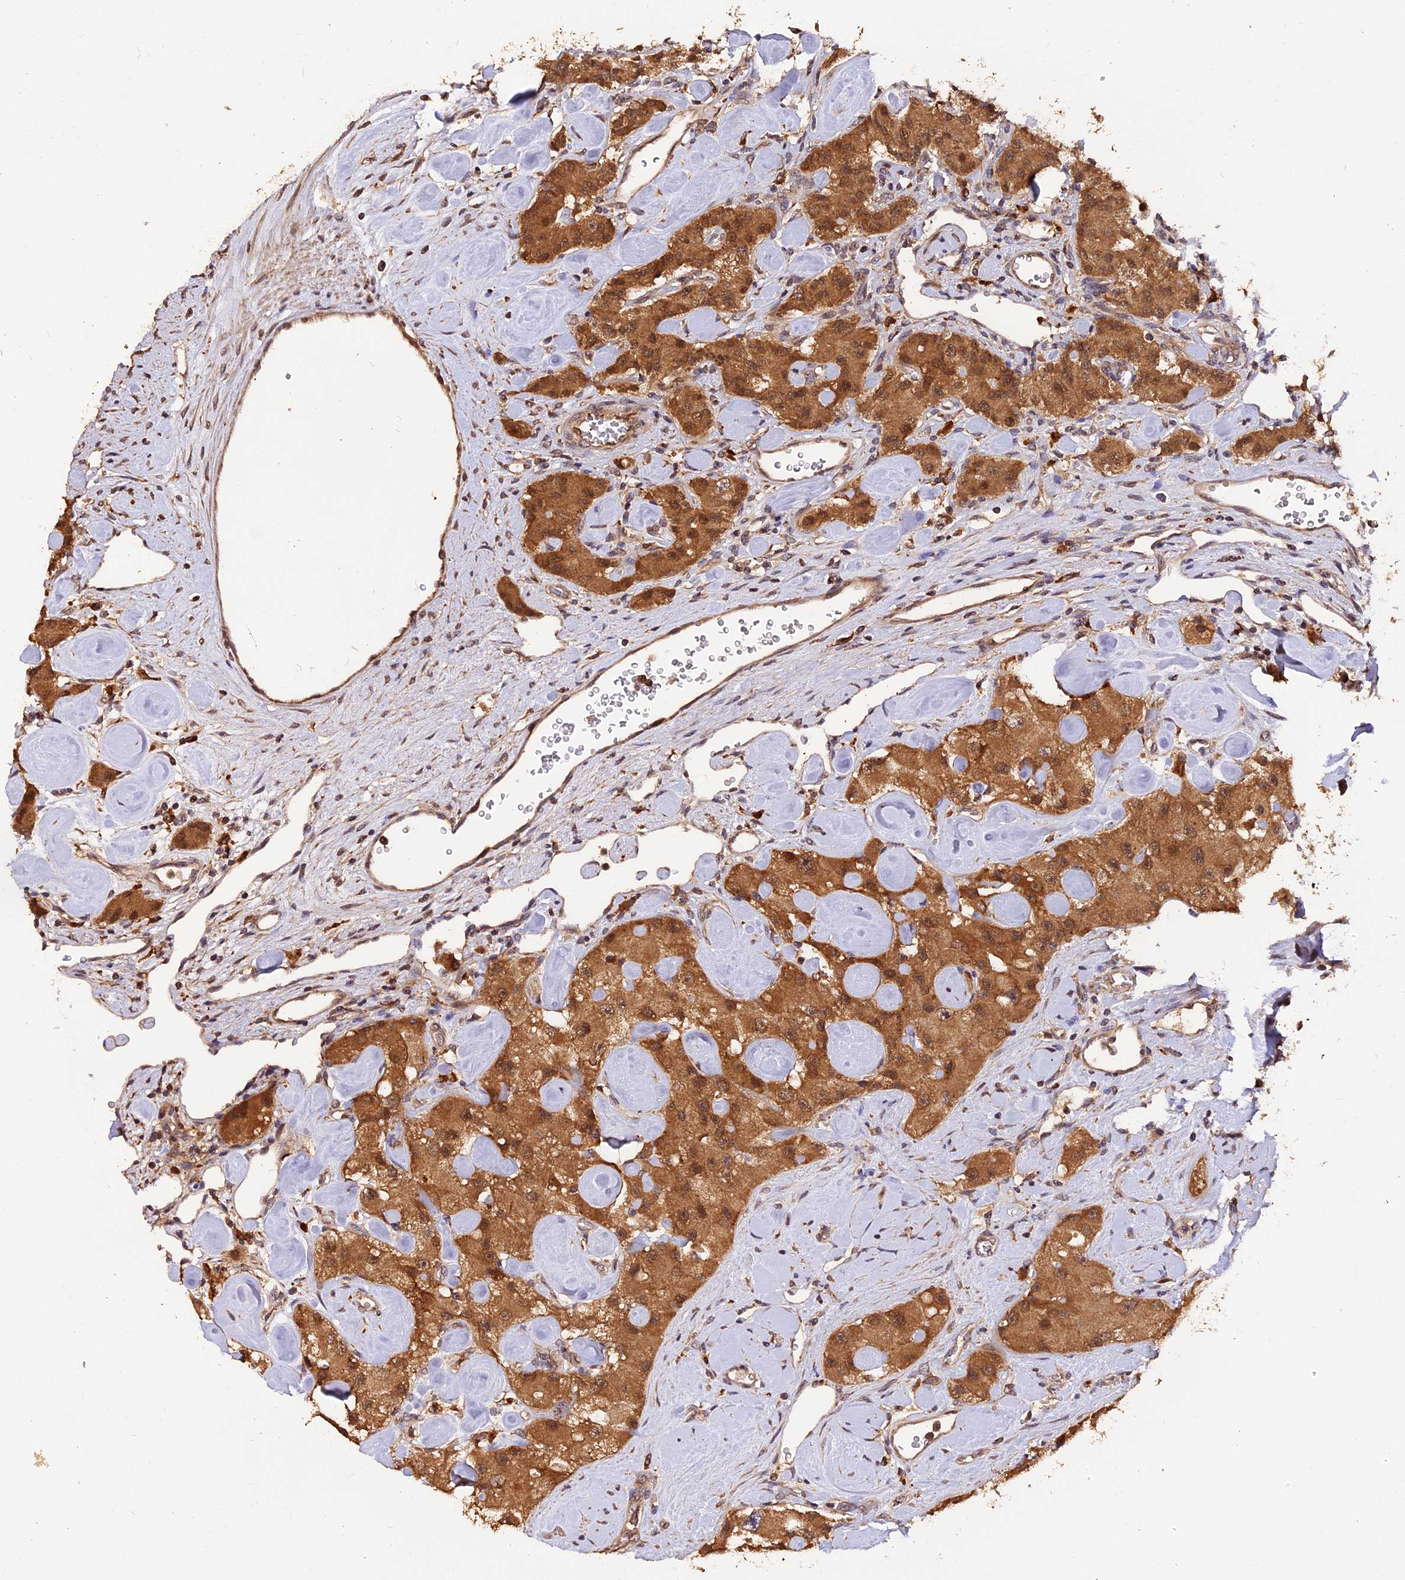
{"staining": {"intensity": "strong", "quantity": ">75%", "location": "cytoplasmic/membranous"}, "tissue": "carcinoid", "cell_type": "Tumor cells", "image_type": "cancer", "snomed": [{"axis": "morphology", "description": "Carcinoid, malignant, NOS"}, {"axis": "topography", "description": "Pancreas"}], "caption": "Immunohistochemistry histopathology image of human carcinoid (malignant) stained for a protein (brown), which shows high levels of strong cytoplasmic/membranous positivity in about >75% of tumor cells.", "gene": "TRMT1", "patient": {"sex": "male", "age": 41}}